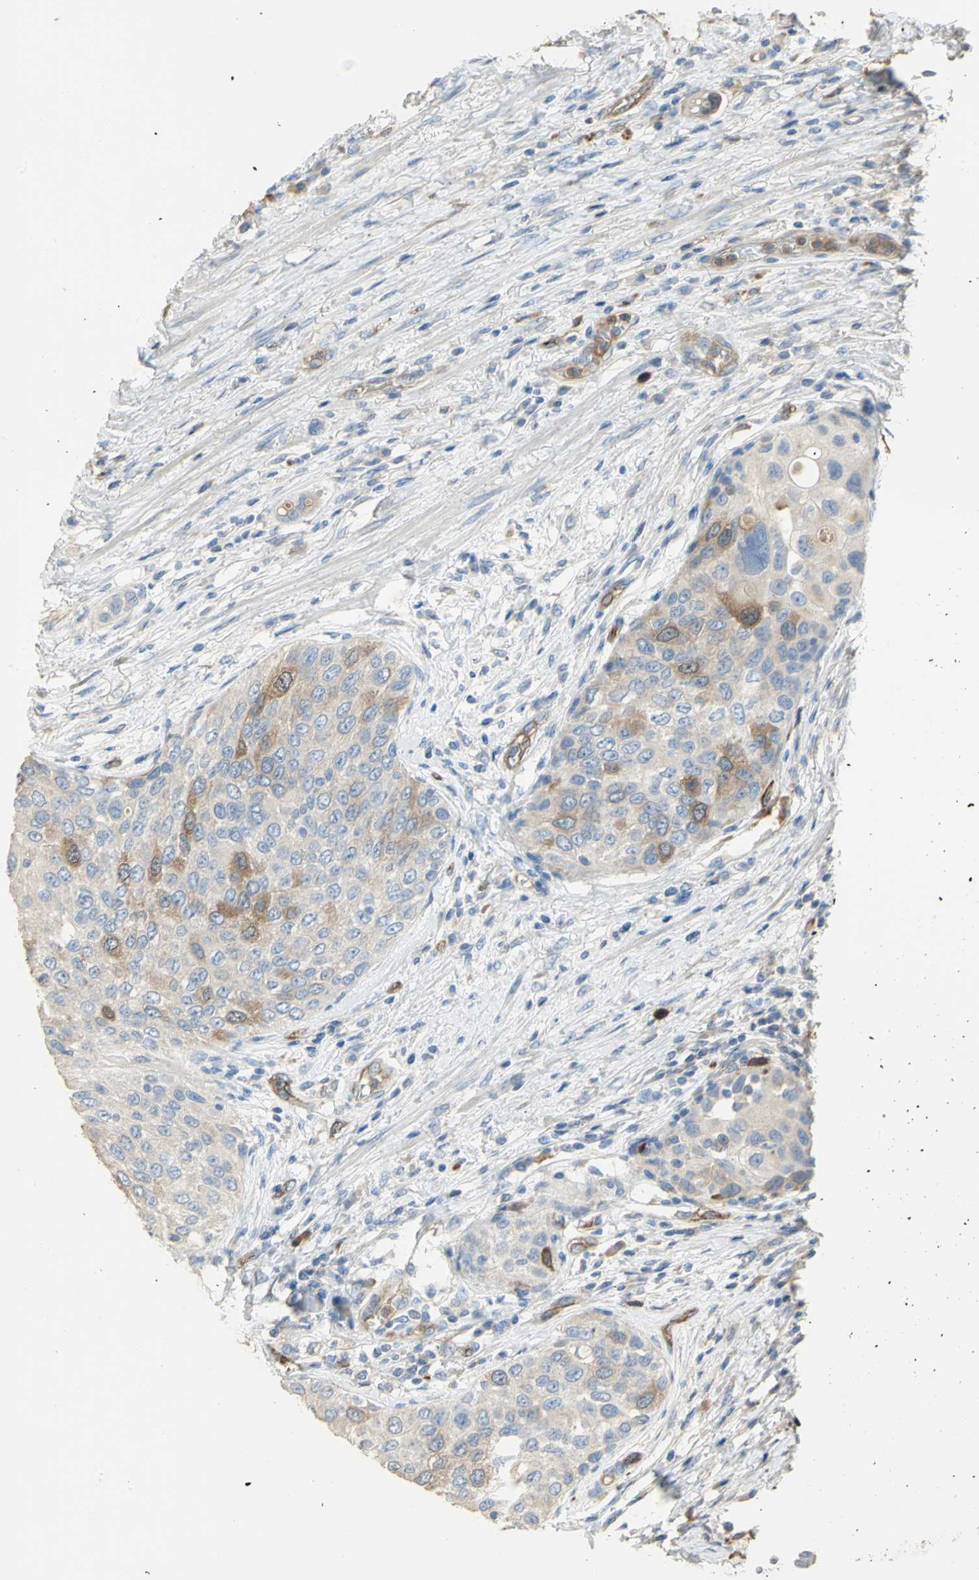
{"staining": {"intensity": "moderate", "quantity": "<25%", "location": "cytoplasmic/membranous"}, "tissue": "urothelial cancer", "cell_type": "Tumor cells", "image_type": "cancer", "snomed": [{"axis": "morphology", "description": "Urothelial carcinoma, High grade"}, {"axis": "topography", "description": "Urinary bladder"}], "caption": "A histopathology image of urothelial carcinoma (high-grade) stained for a protein demonstrates moderate cytoplasmic/membranous brown staining in tumor cells.", "gene": "DLGAP5", "patient": {"sex": "female", "age": 56}}